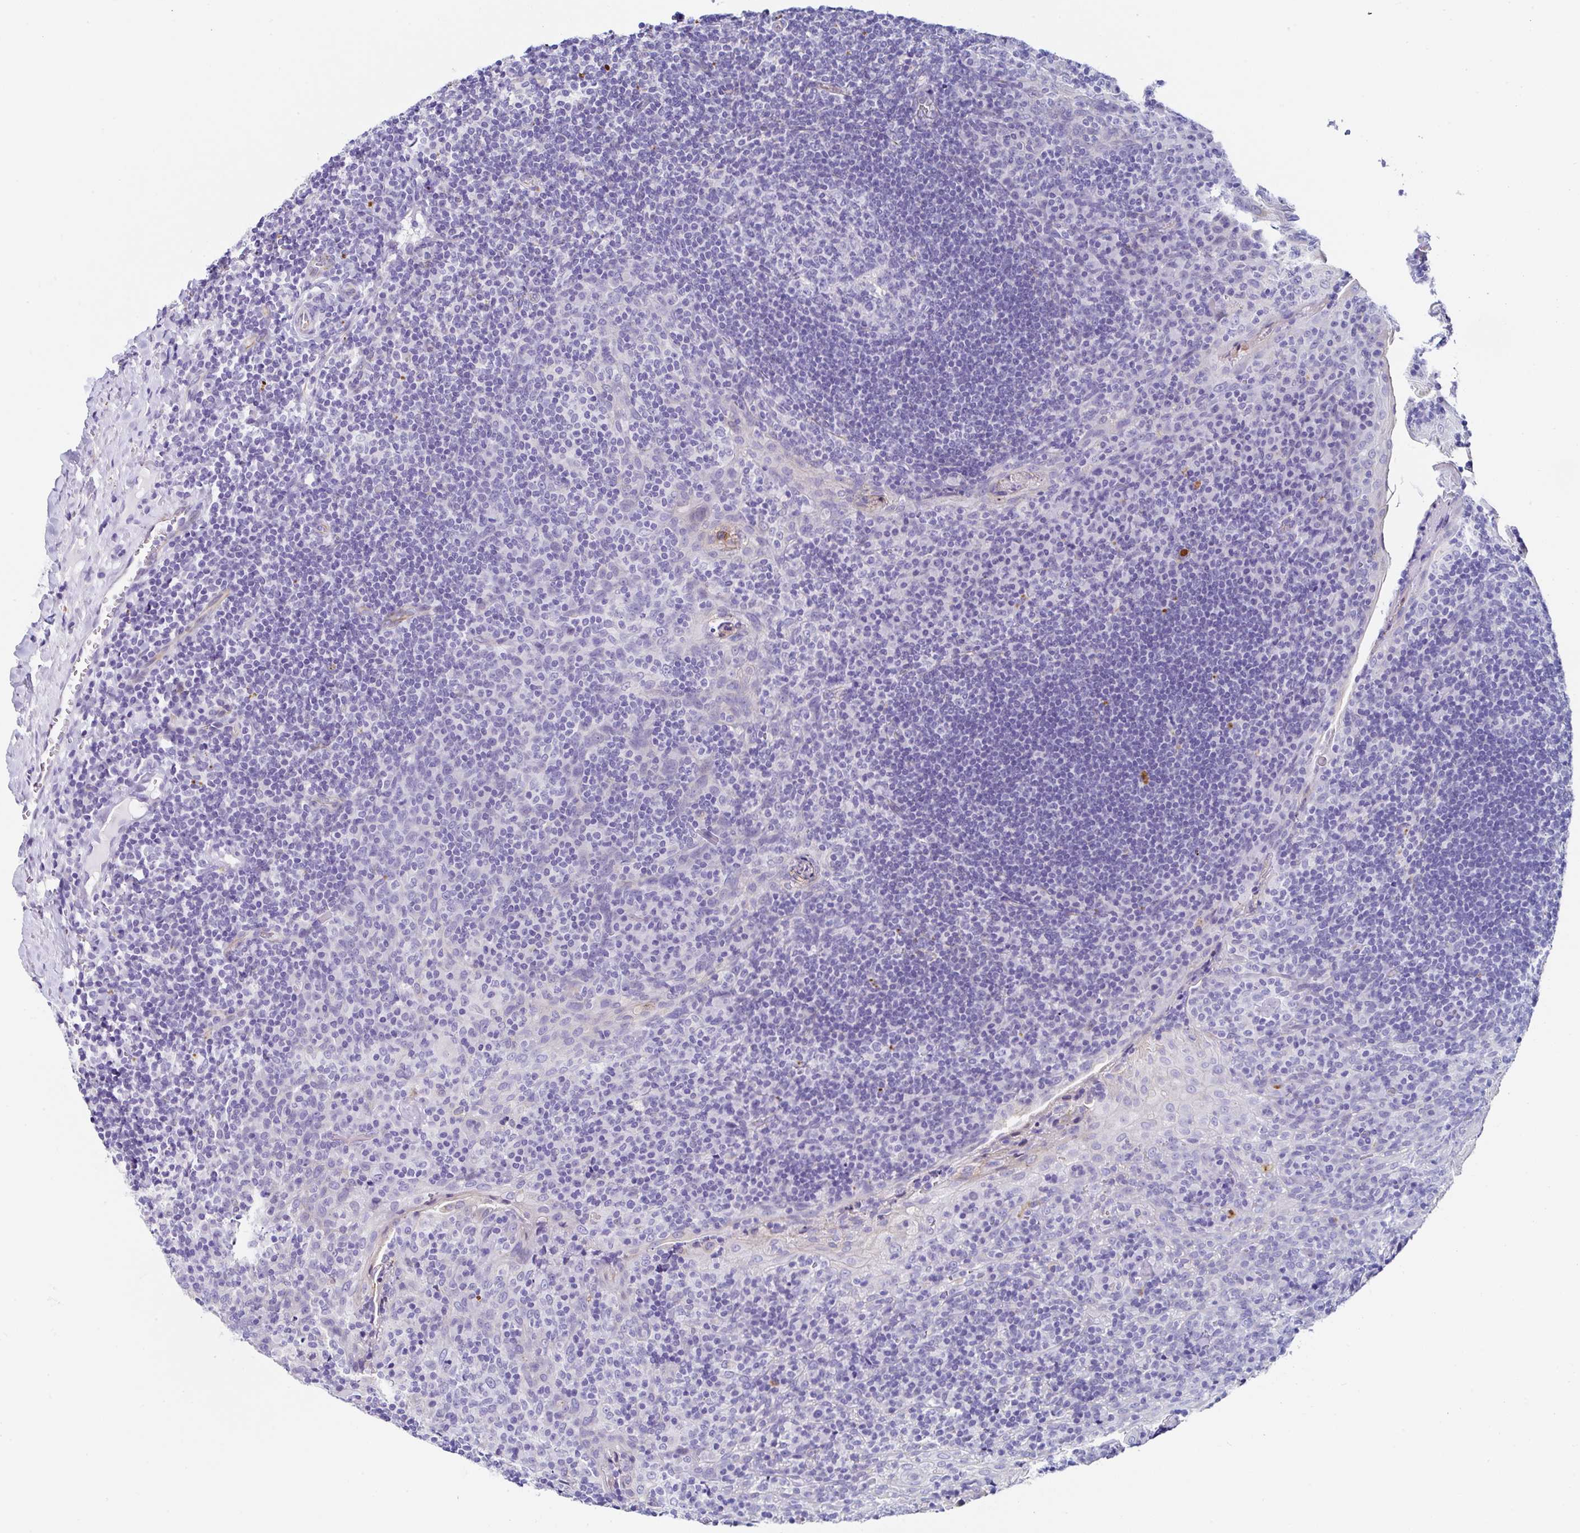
{"staining": {"intensity": "negative", "quantity": "none", "location": "none"}, "tissue": "tonsil", "cell_type": "Germinal center cells", "image_type": "normal", "snomed": [{"axis": "morphology", "description": "Normal tissue, NOS"}, {"axis": "topography", "description": "Tonsil"}], "caption": "IHC photomicrograph of normal tonsil: human tonsil stained with DAB (3,3'-diaminobenzidine) exhibits no significant protein expression in germinal center cells.", "gene": "TMPRSS11E", "patient": {"sex": "male", "age": 17}}